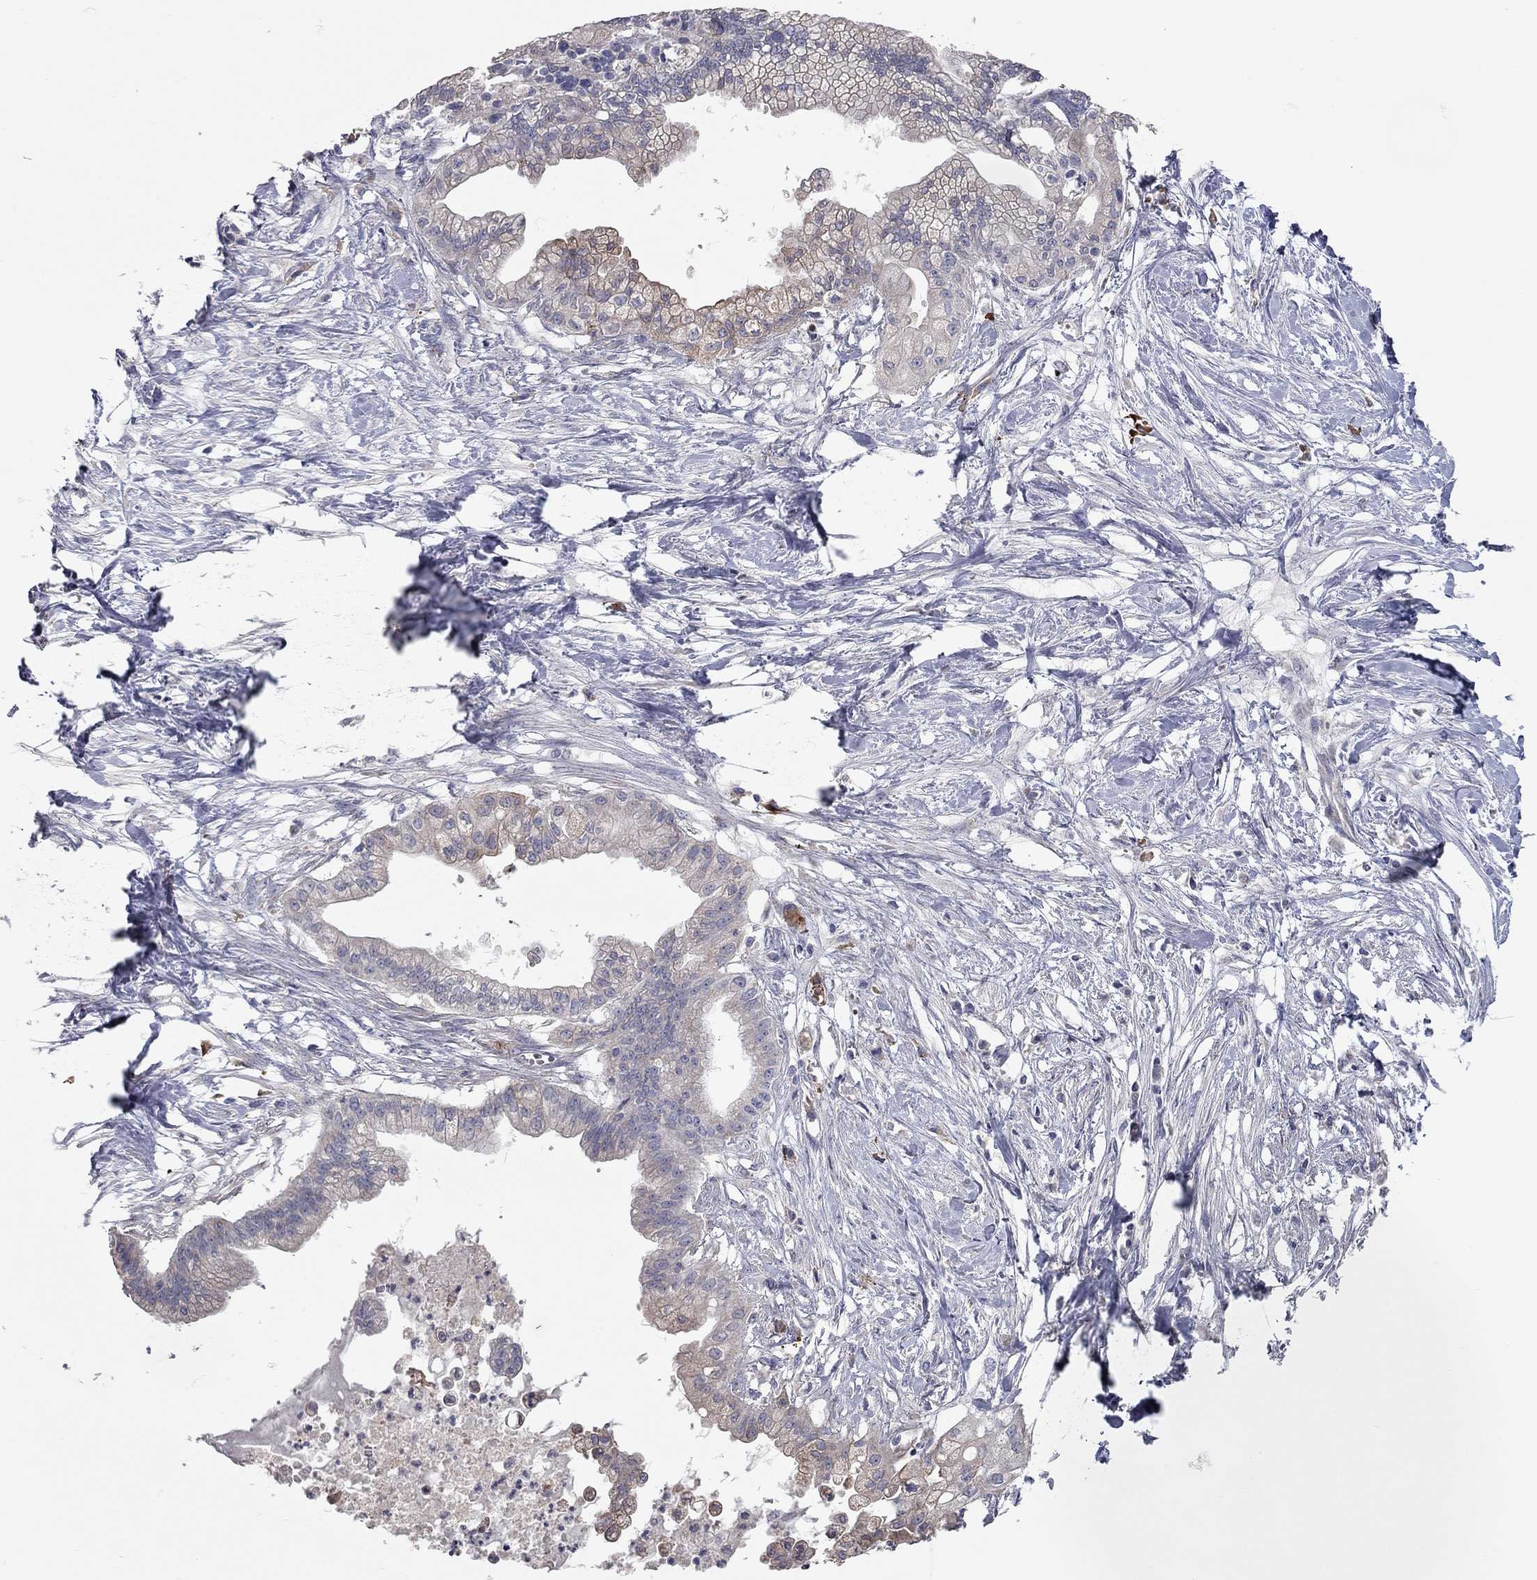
{"staining": {"intensity": "moderate", "quantity": "<25%", "location": "cytoplasmic/membranous"}, "tissue": "pancreatic cancer", "cell_type": "Tumor cells", "image_type": "cancer", "snomed": [{"axis": "morphology", "description": "Normal tissue, NOS"}, {"axis": "morphology", "description": "Adenocarcinoma, NOS"}, {"axis": "topography", "description": "Pancreas"}], "caption": "Immunohistochemistry (DAB) staining of human pancreatic adenocarcinoma reveals moderate cytoplasmic/membranous protein staining in approximately <25% of tumor cells.", "gene": "XAGE2", "patient": {"sex": "female", "age": 58}}